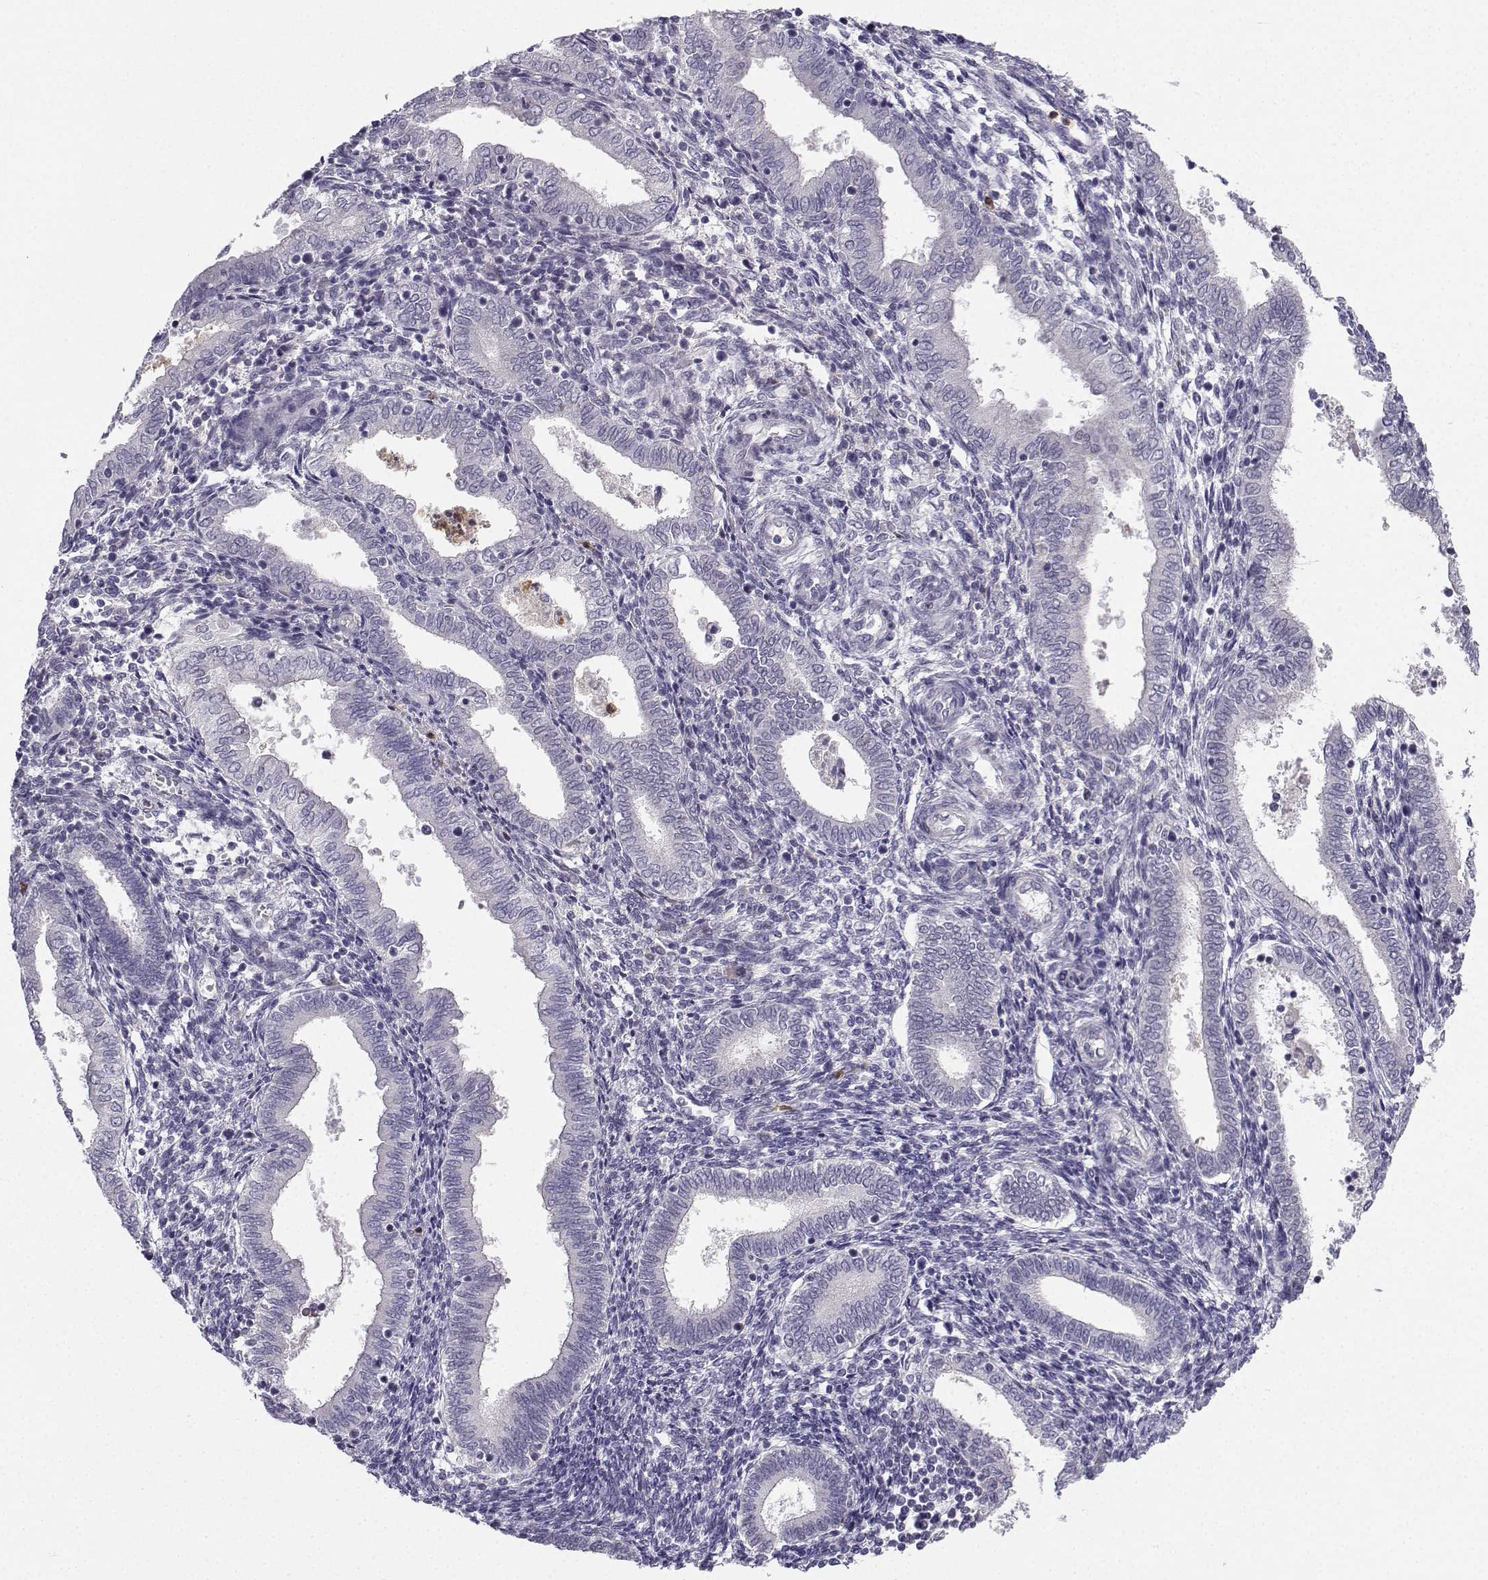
{"staining": {"intensity": "negative", "quantity": "none", "location": "none"}, "tissue": "endometrium", "cell_type": "Cells in endometrial stroma", "image_type": "normal", "snomed": [{"axis": "morphology", "description": "Normal tissue, NOS"}, {"axis": "topography", "description": "Endometrium"}], "caption": "This micrograph is of unremarkable endometrium stained with immunohistochemistry to label a protein in brown with the nuclei are counter-stained blue. There is no expression in cells in endometrial stroma.", "gene": "CALY", "patient": {"sex": "female", "age": 42}}